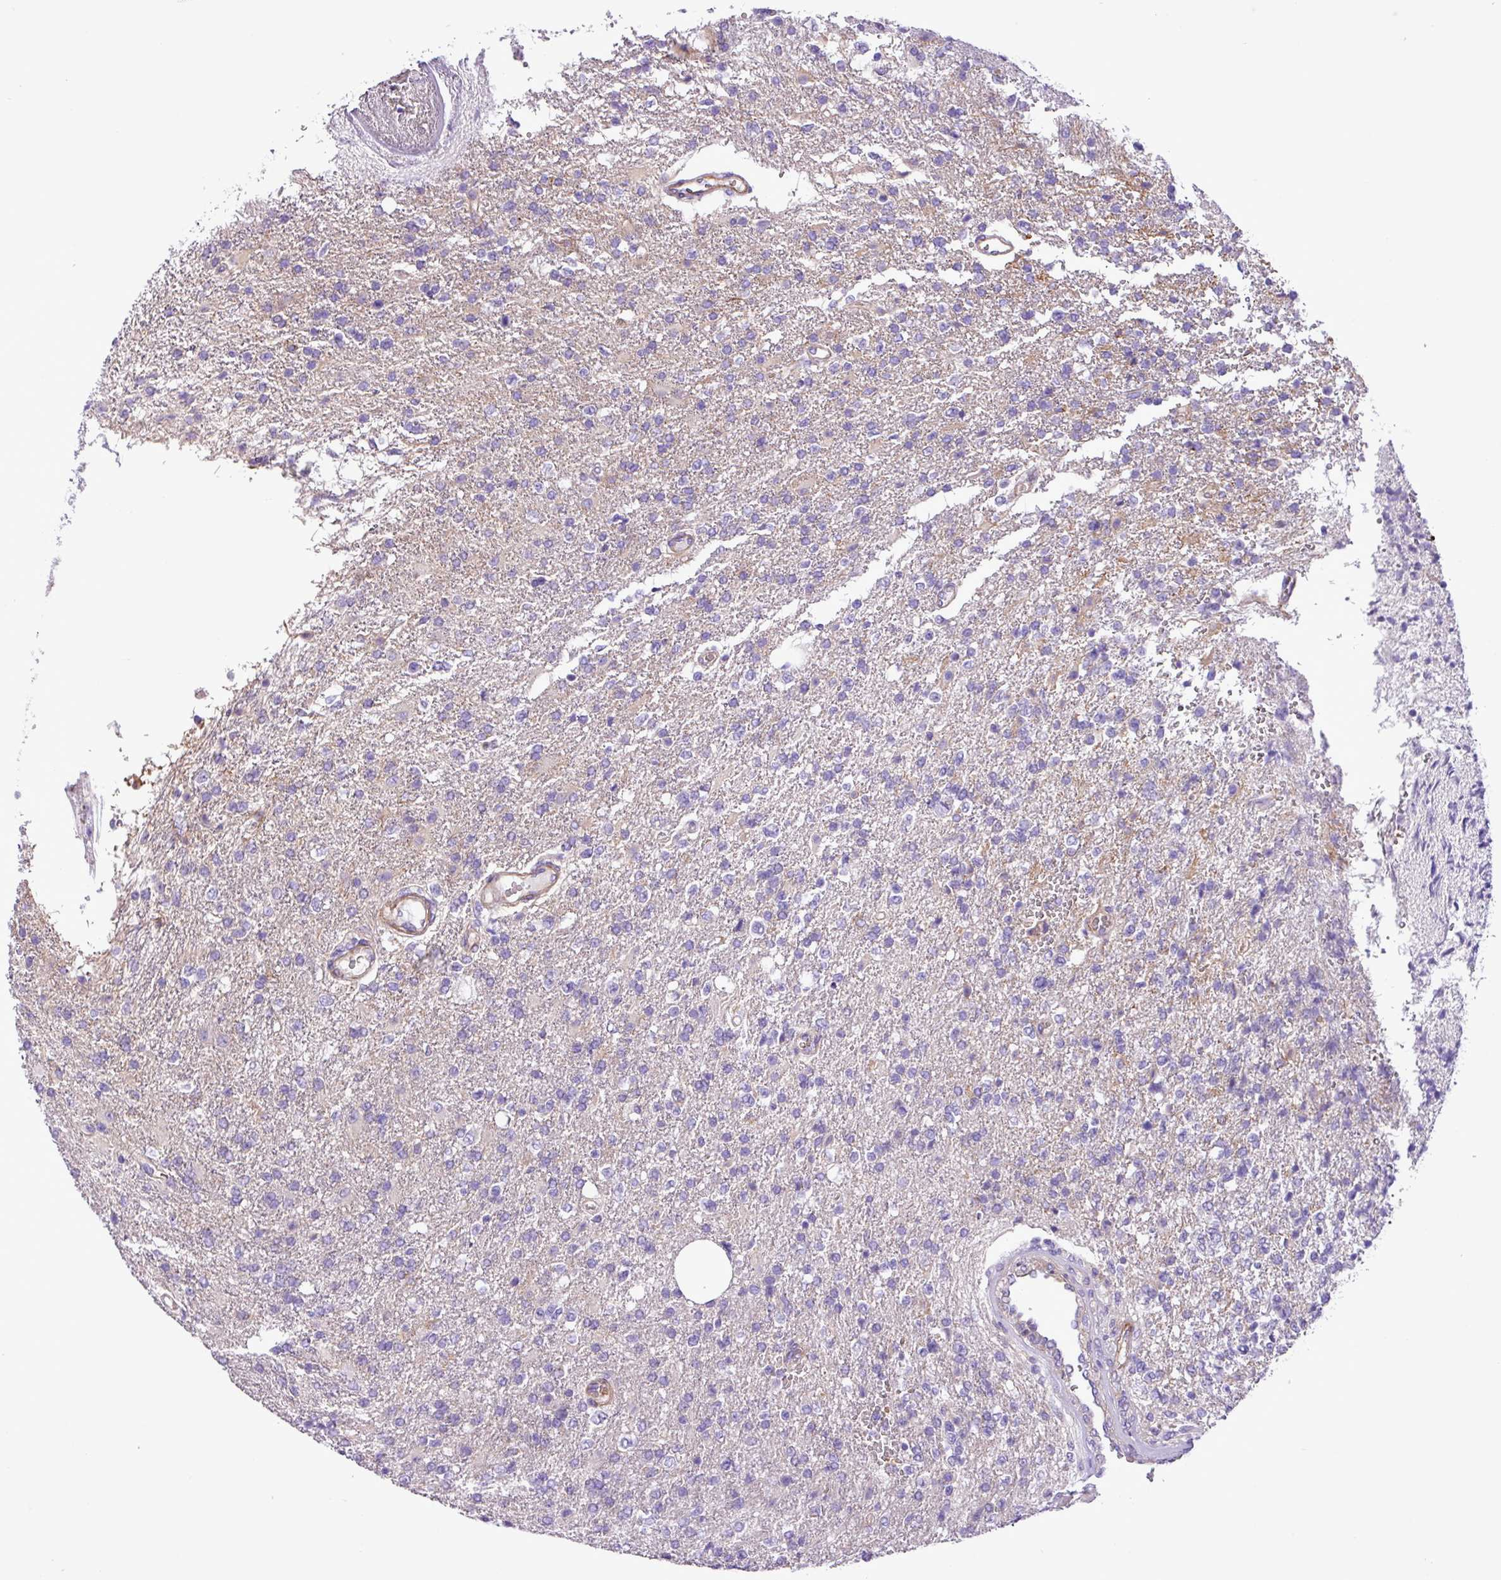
{"staining": {"intensity": "negative", "quantity": "none", "location": "none"}, "tissue": "glioma", "cell_type": "Tumor cells", "image_type": "cancer", "snomed": [{"axis": "morphology", "description": "Glioma, malignant, High grade"}, {"axis": "topography", "description": "Brain"}], "caption": "The image reveals no significant staining in tumor cells of glioma.", "gene": "C11orf91", "patient": {"sex": "male", "age": 56}}